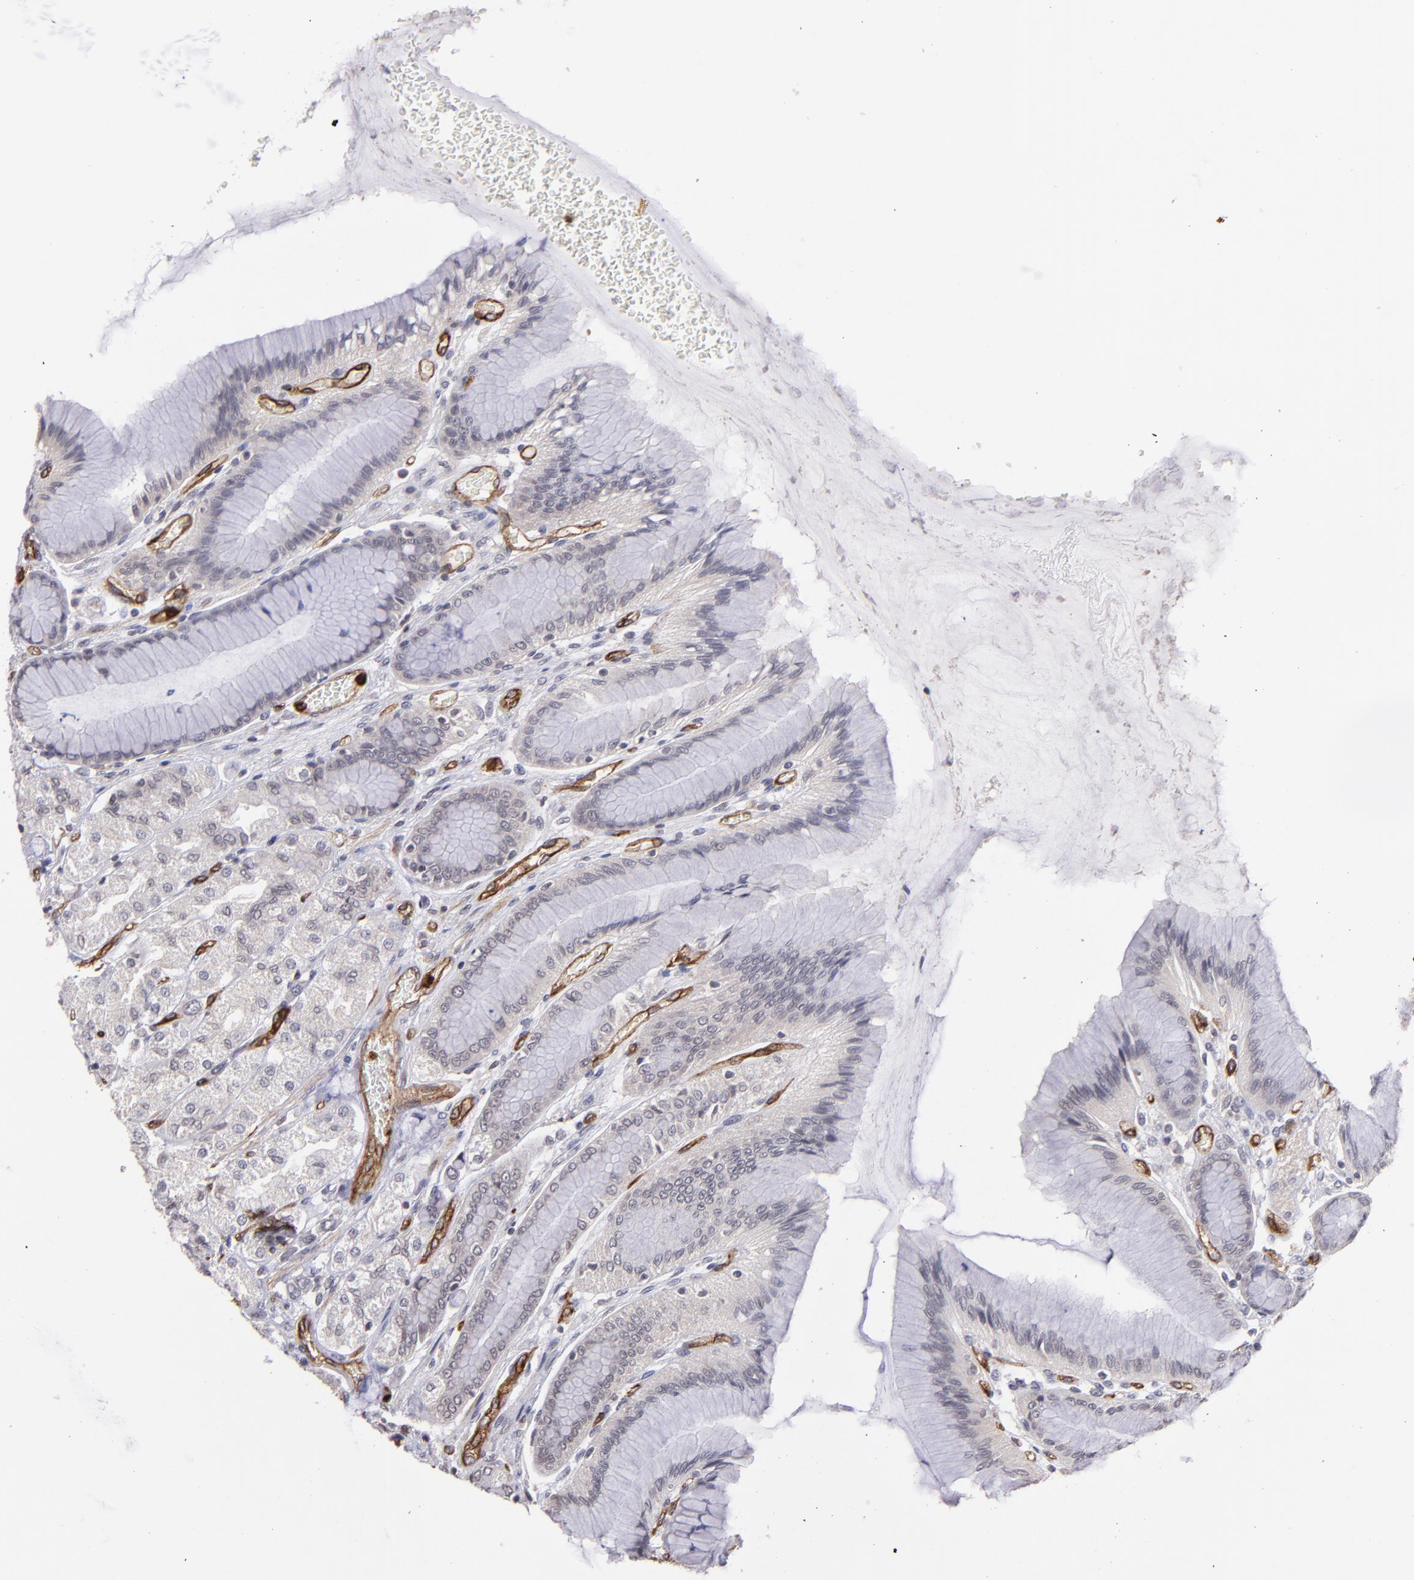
{"staining": {"intensity": "negative", "quantity": "none", "location": "none"}, "tissue": "stomach", "cell_type": "Glandular cells", "image_type": "normal", "snomed": [{"axis": "morphology", "description": "Normal tissue, NOS"}, {"axis": "morphology", "description": "Adenocarcinoma, NOS"}, {"axis": "topography", "description": "Stomach"}, {"axis": "topography", "description": "Stomach, lower"}], "caption": "The micrograph demonstrates no staining of glandular cells in unremarkable stomach. (DAB (3,3'-diaminobenzidine) immunohistochemistry (IHC) visualized using brightfield microscopy, high magnification).", "gene": "DYSF", "patient": {"sex": "female", "age": 65}}